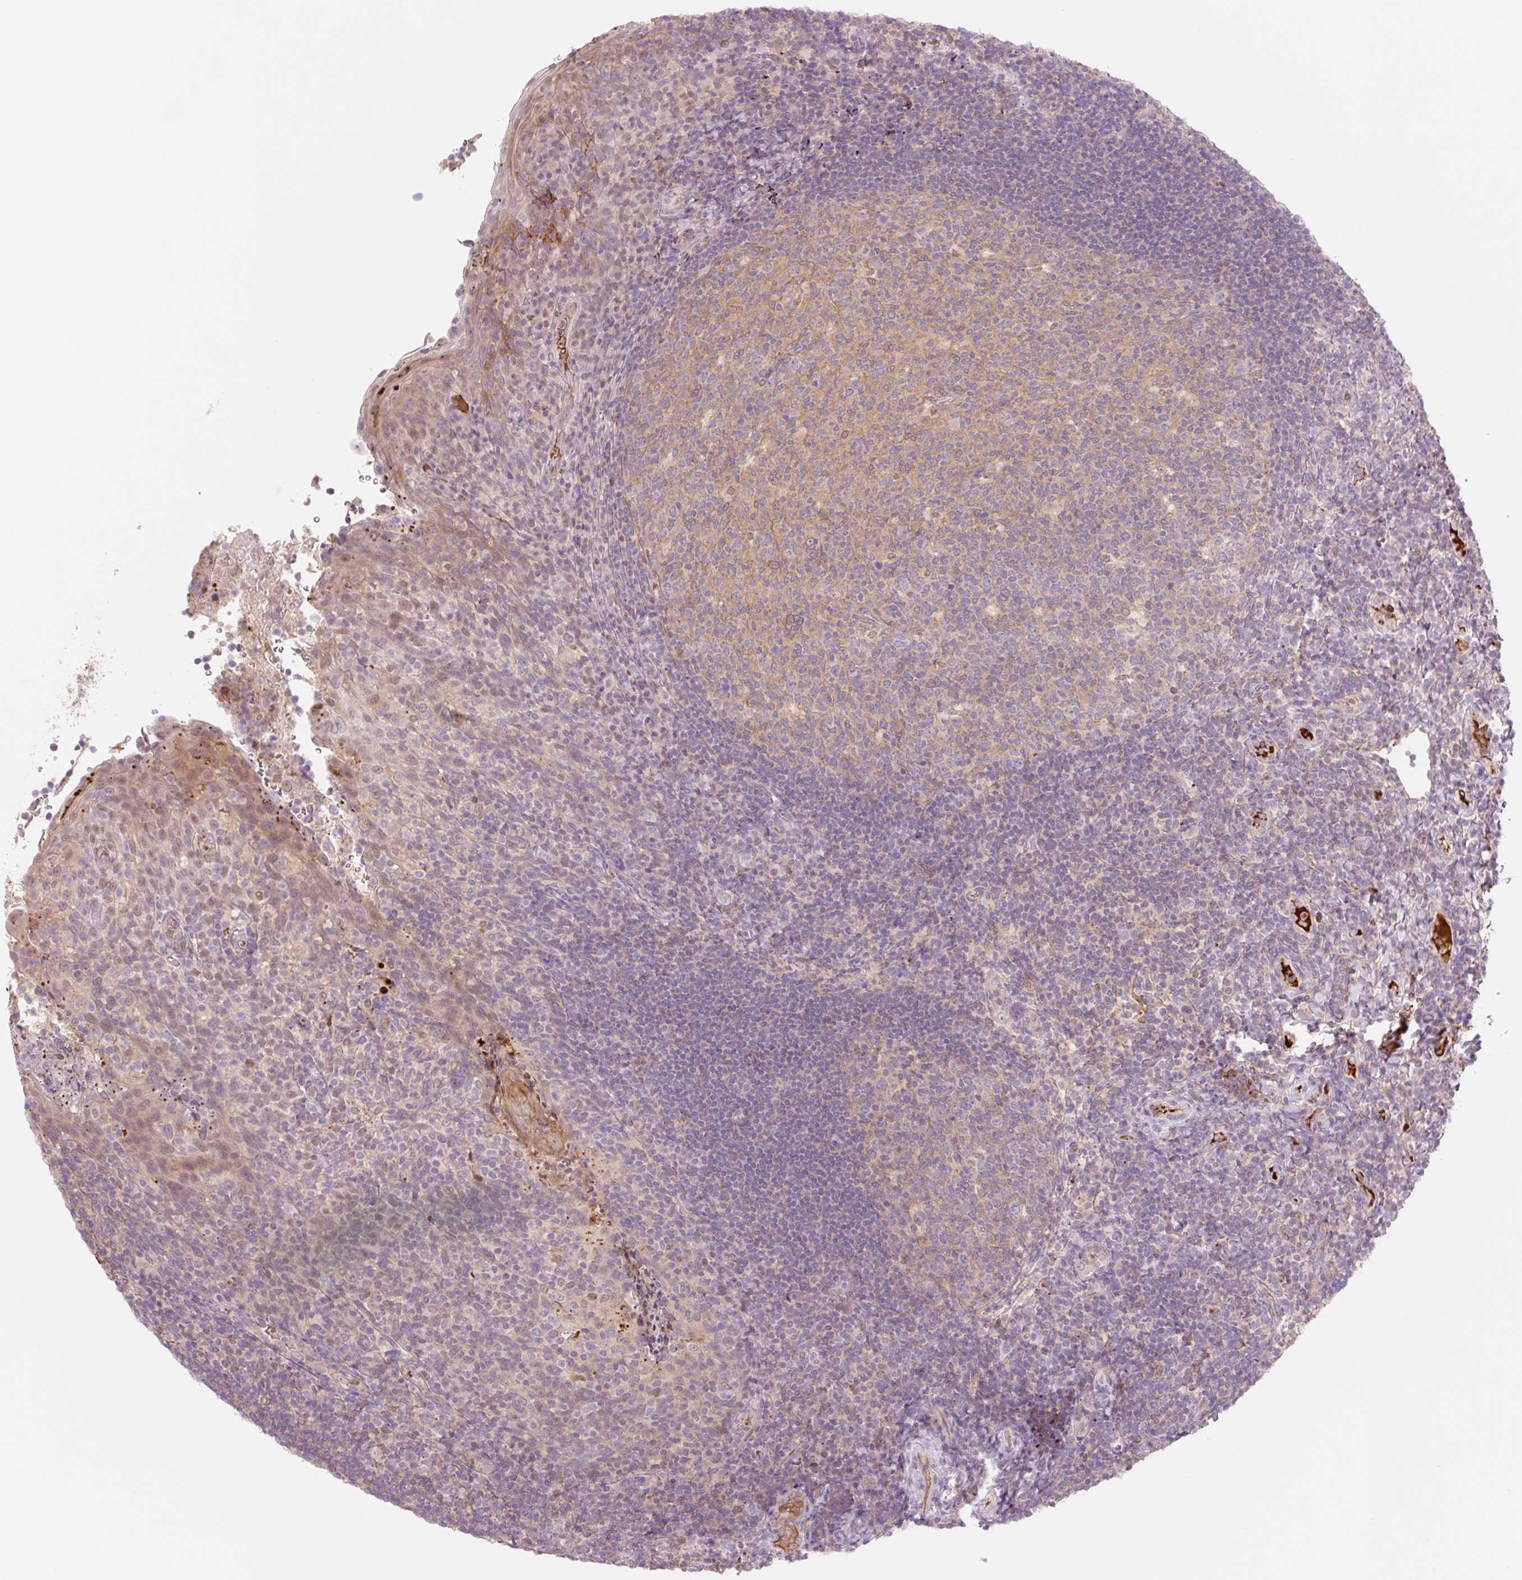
{"staining": {"intensity": "weak", "quantity": "25%-75%", "location": "cytoplasmic/membranous"}, "tissue": "tonsil", "cell_type": "Germinal center cells", "image_type": "normal", "snomed": [{"axis": "morphology", "description": "Normal tissue, NOS"}, {"axis": "topography", "description": "Tonsil"}], "caption": "DAB immunohistochemical staining of unremarkable tonsil shows weak cytoplasmic/membranous protein staining in about 25%-75% of germinal center cells.", "gene": "HEBP1", "patient": {"sex": "female", "age": 10}}